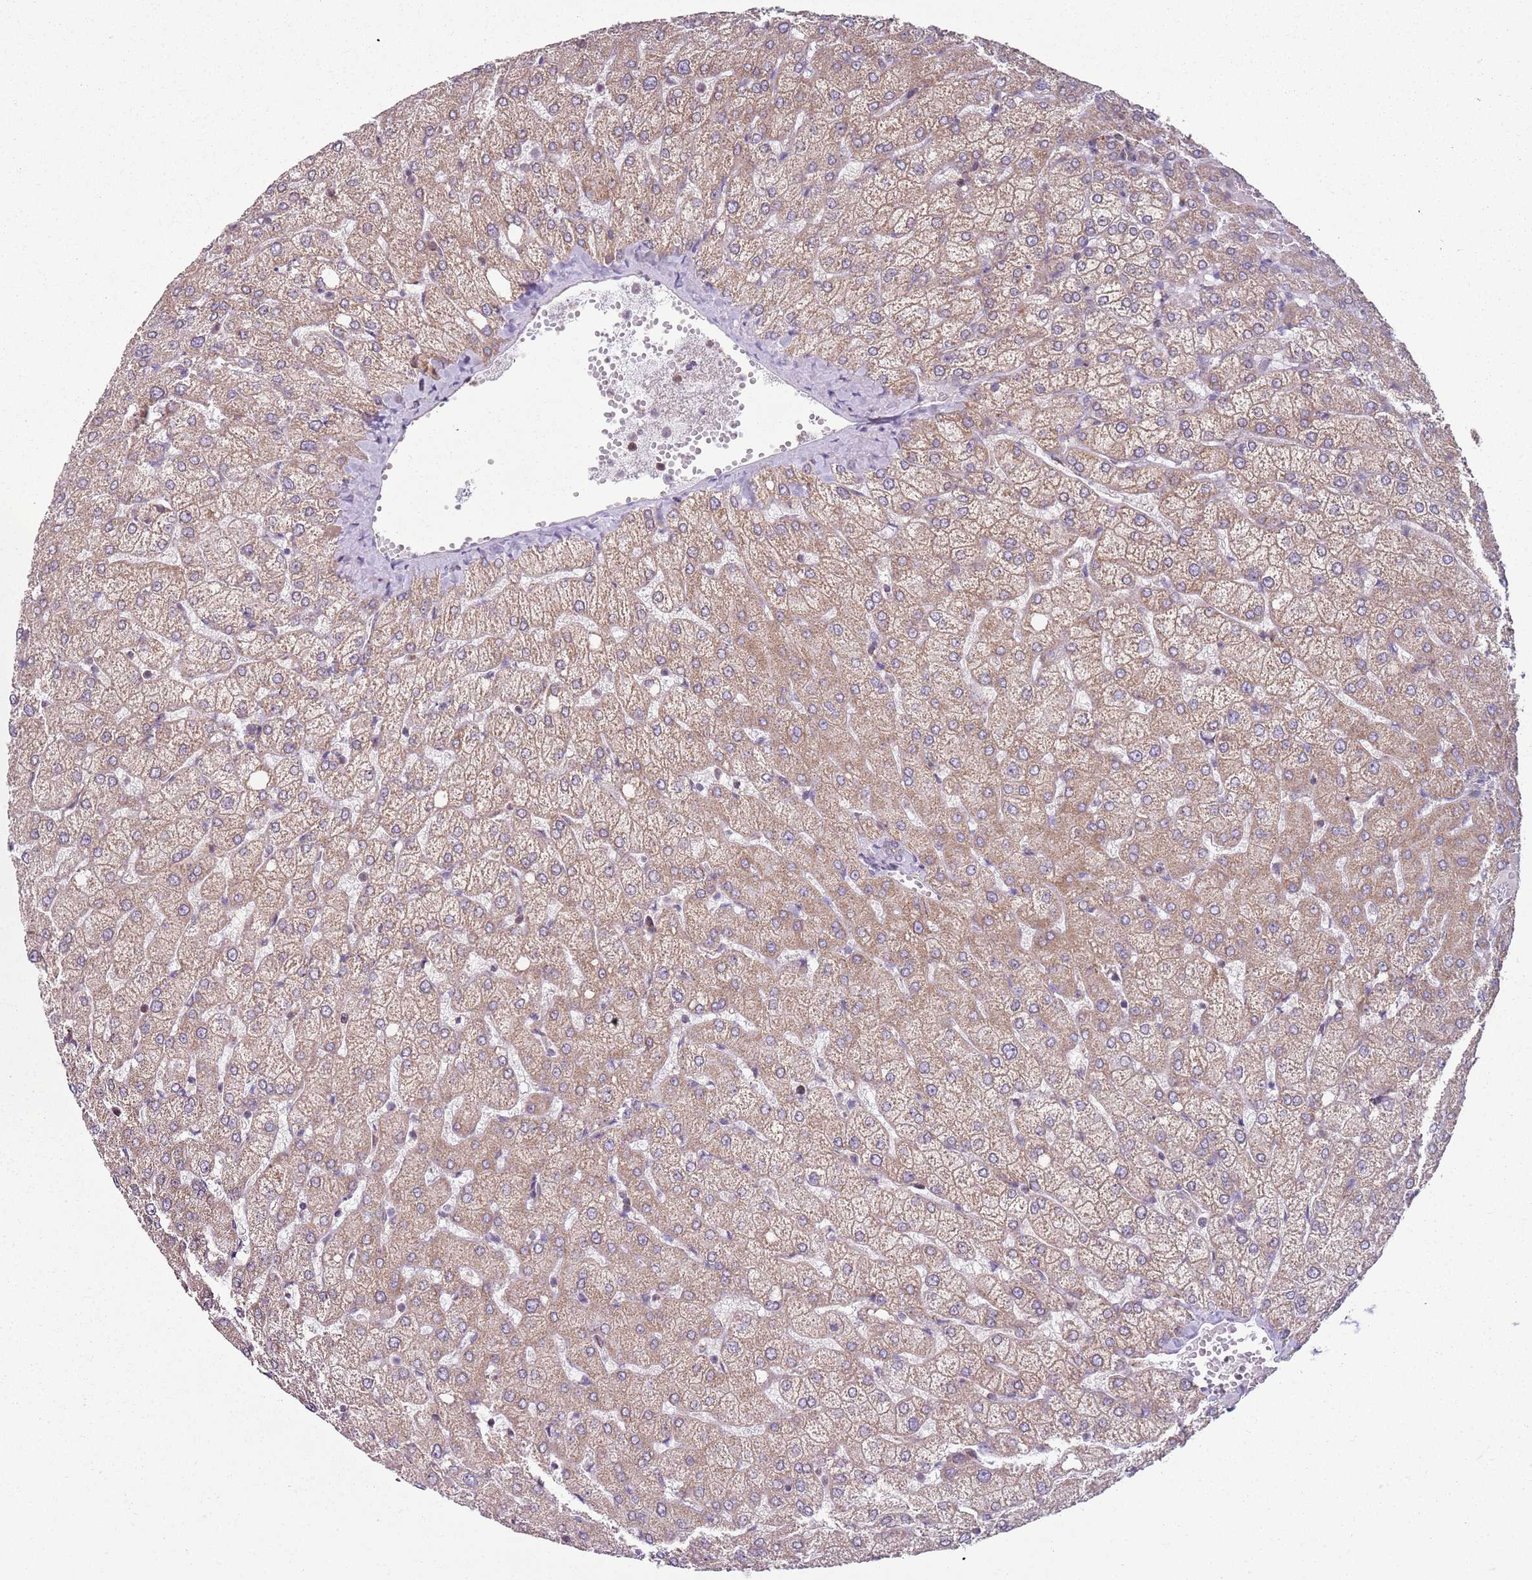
{"staining": {"intensity": "negative", "quantity": "none", "location": "none"}, "tissue": "liver", "cell_type": "Cholangiocytes", "image_type": "normal", "snomed": [{"axis": "morphology", "description": "Normal tissue, NOS"}, {"axis": "topography", "description": "Liver"}], "caption": "An image of human liver is negative for staining in cholangiocytes. (Immunohistochemistry (ihc), brightfield microscopy, high magnification).", "gene": "GAS8", "patient": {"sex": "female", "age": 54}}